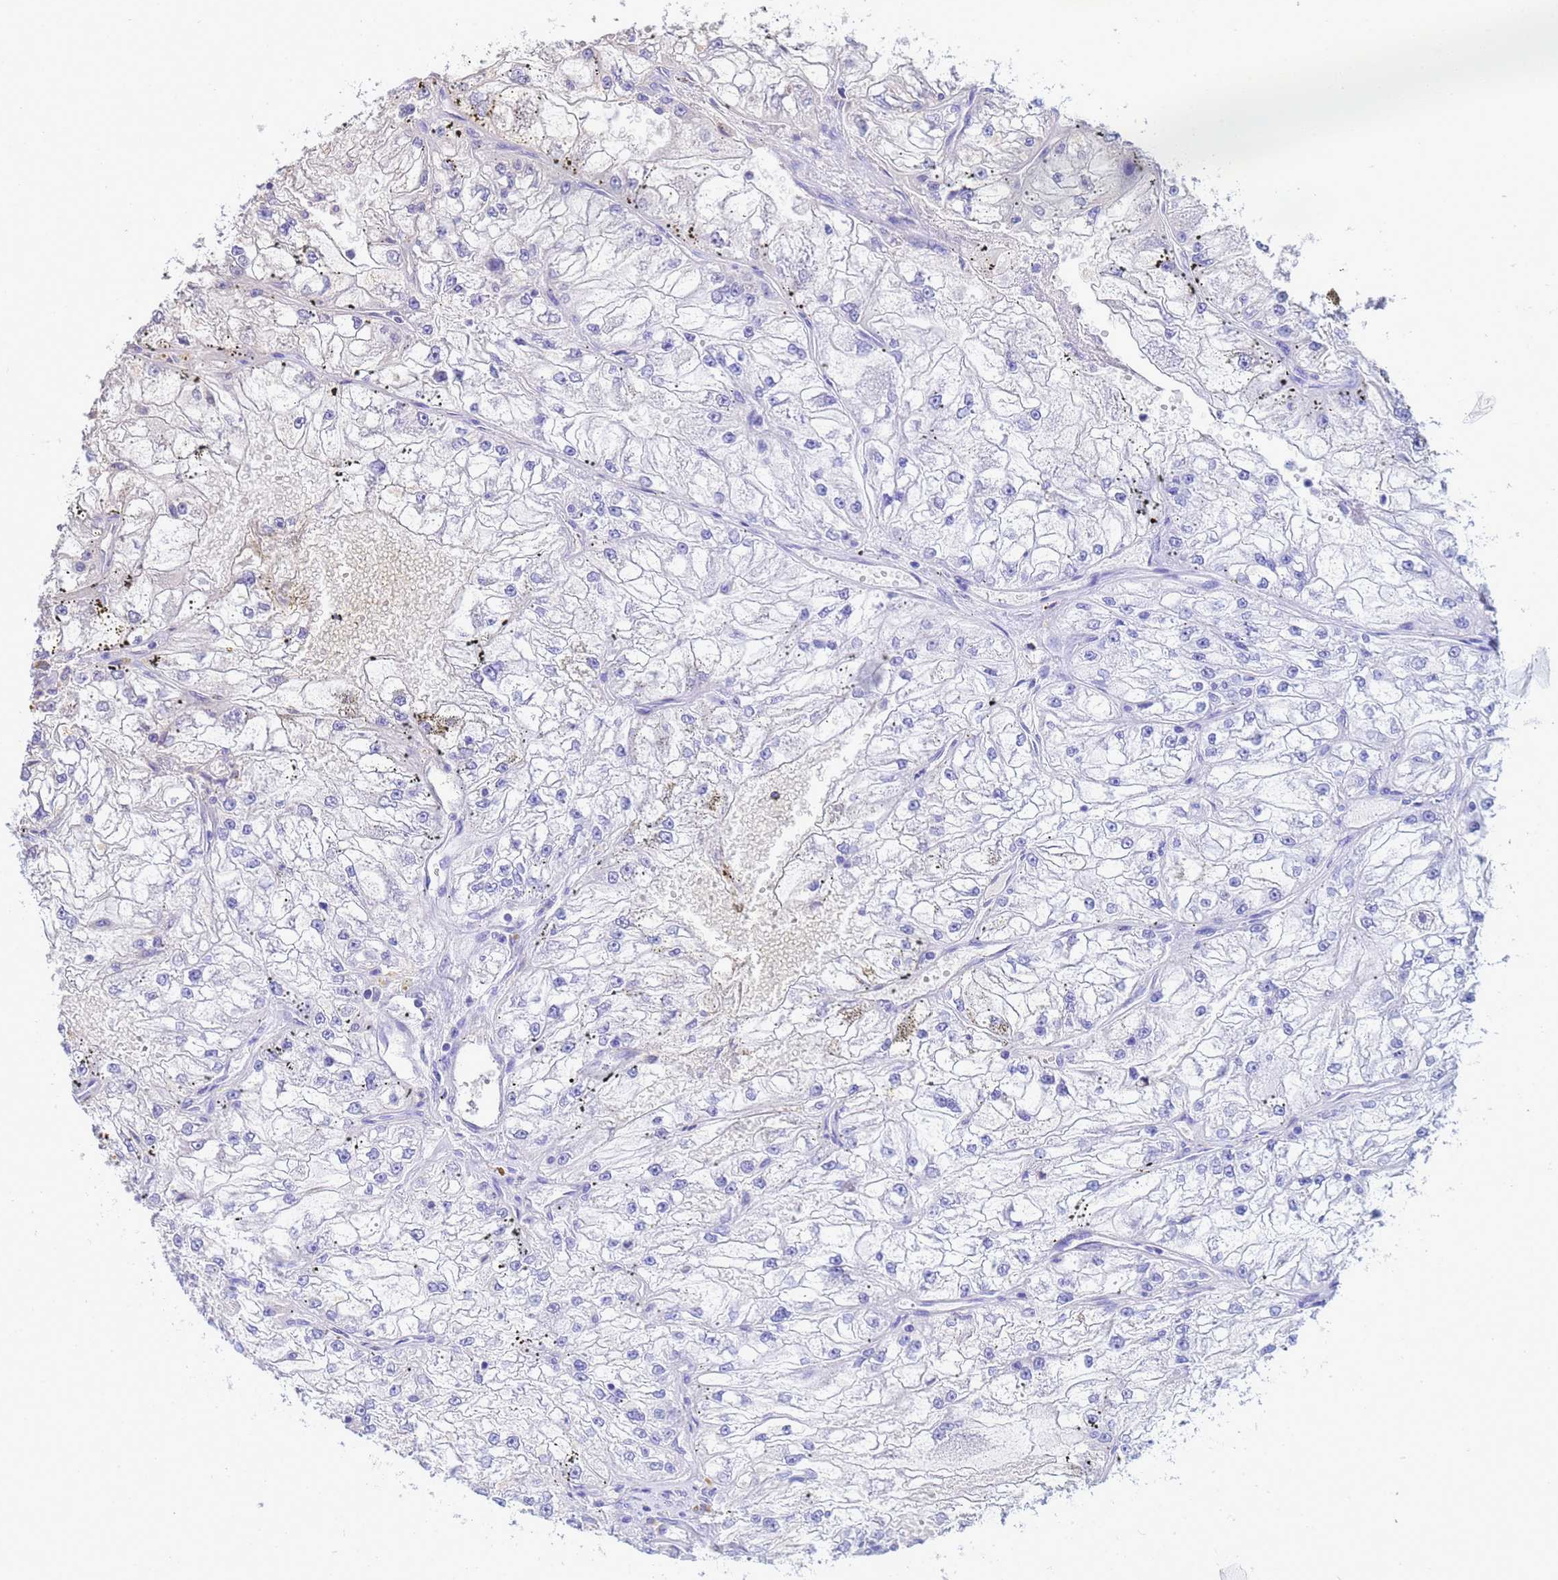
{"staining": {"intensity": "negative", "quantity": "none", "location": "none"}, "tissue": "renal cancer", "cell_type": "Tumor cells", "image_type": "cancer", "snomed": [{"axis": "morphology", "description": "Adenocarcinoma, NOS"}, {"axis": "topography", "description": "Kidney"}], "caption": "This histopathology image is of adenocarcinoma (renal) stained with IHC to label a protein in brown with the nuclei are counter-stained blue. There is no positivity in tumor cells.", "gene": "GLUD1", "patient": {"sex": "female", "age": 72}}